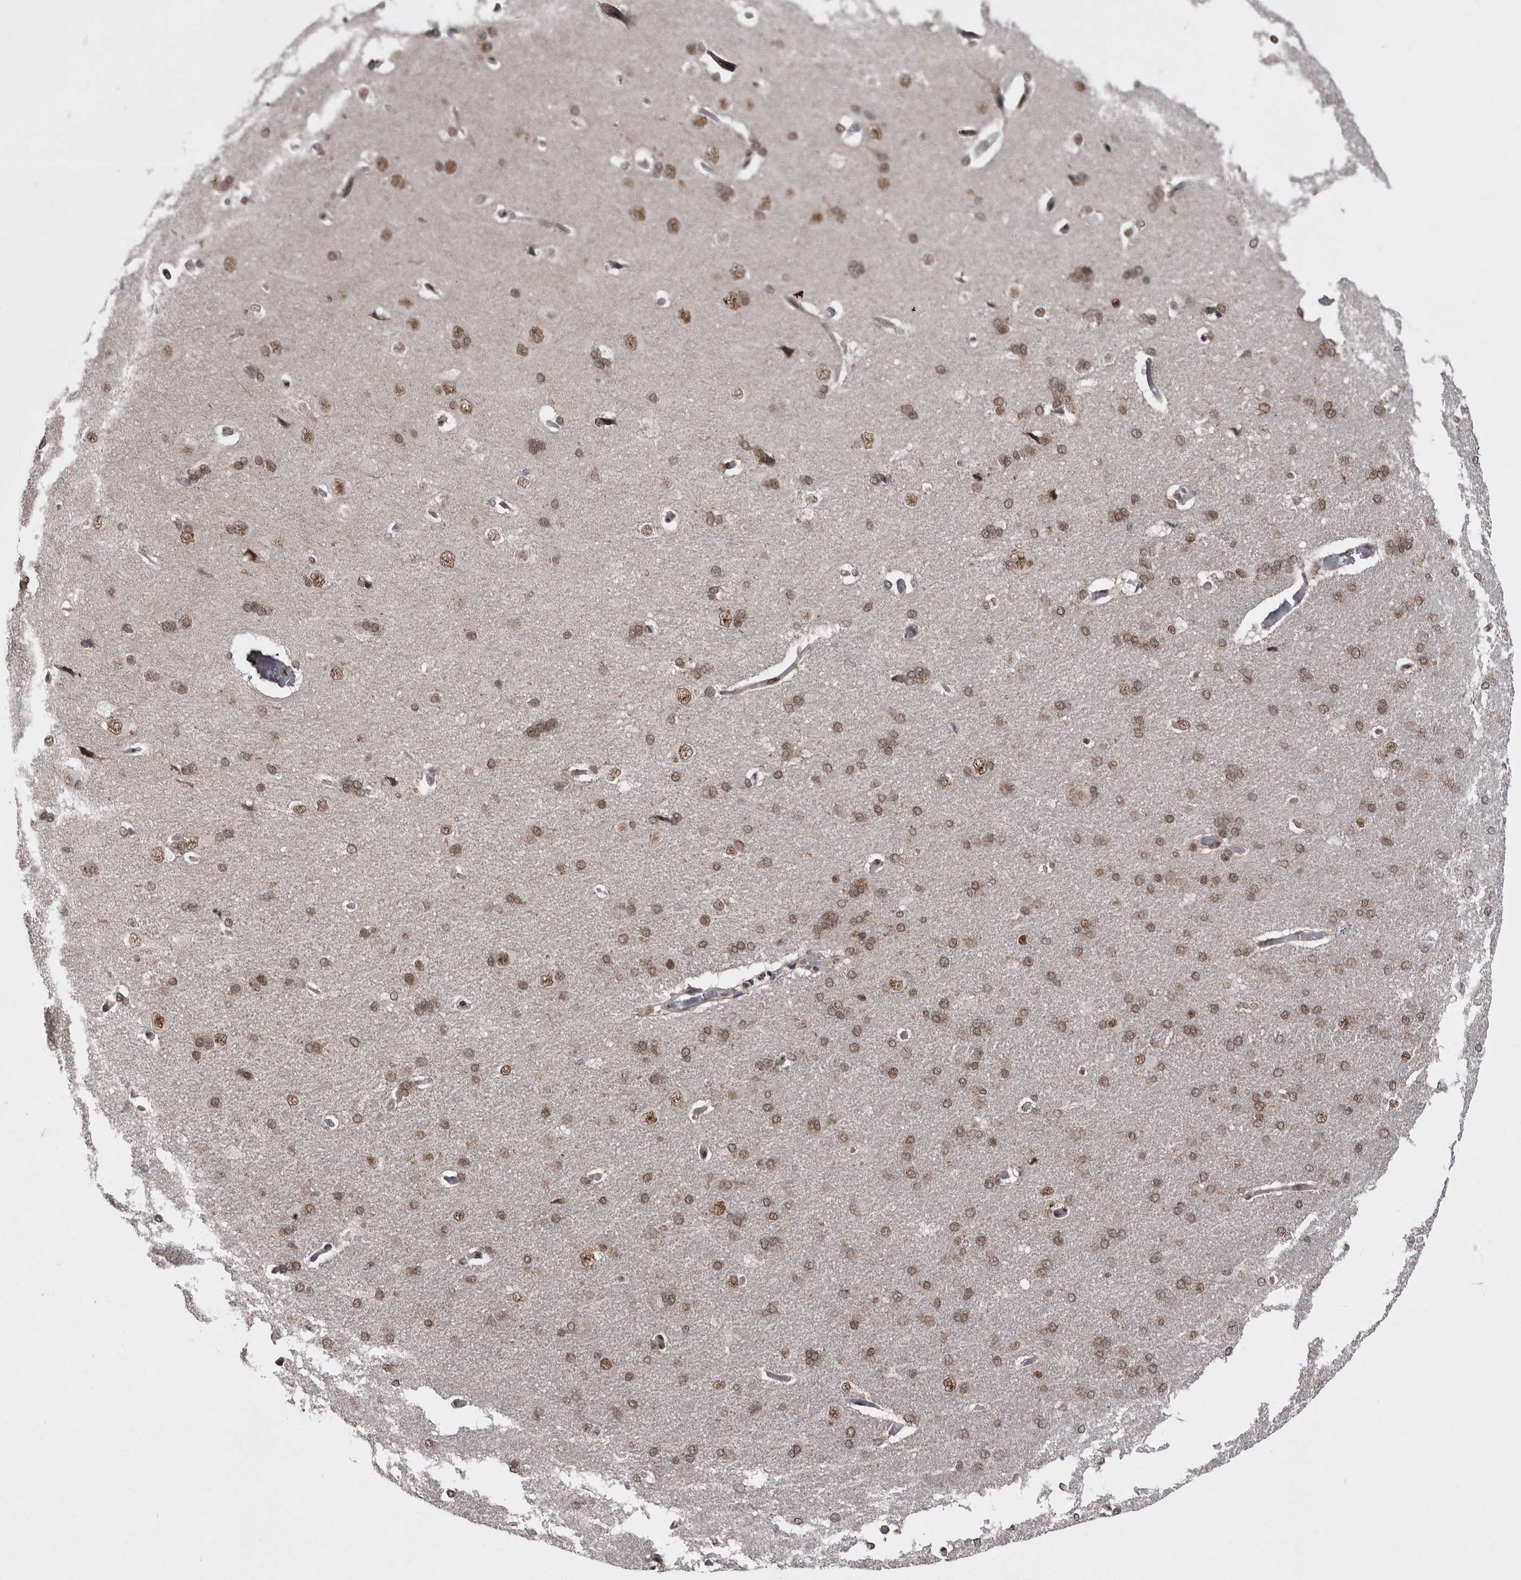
{"staining": {"intensity": "moderate", "quantity": "<25%", "location": "nuclear"}, "tissue": "cerebral cortex", "cell_type": "Endothelial cells", "image_type": "normal", "snomed": [{"axis": "morphology", "description": "Normal tissue, NOS"}, {"axis": "topography", "description": "Cerebral cortex"}], "caption": "IHC of unremarkable cerebral cortex demonstrates low levels of moderate nuclear positivity in about <25% of endothelial cells. (DAB IHC, brown staining for protein, blue staining for nuclei).", "gene": "MEPCE", "patient": {"sex": "male", "age": 62}}